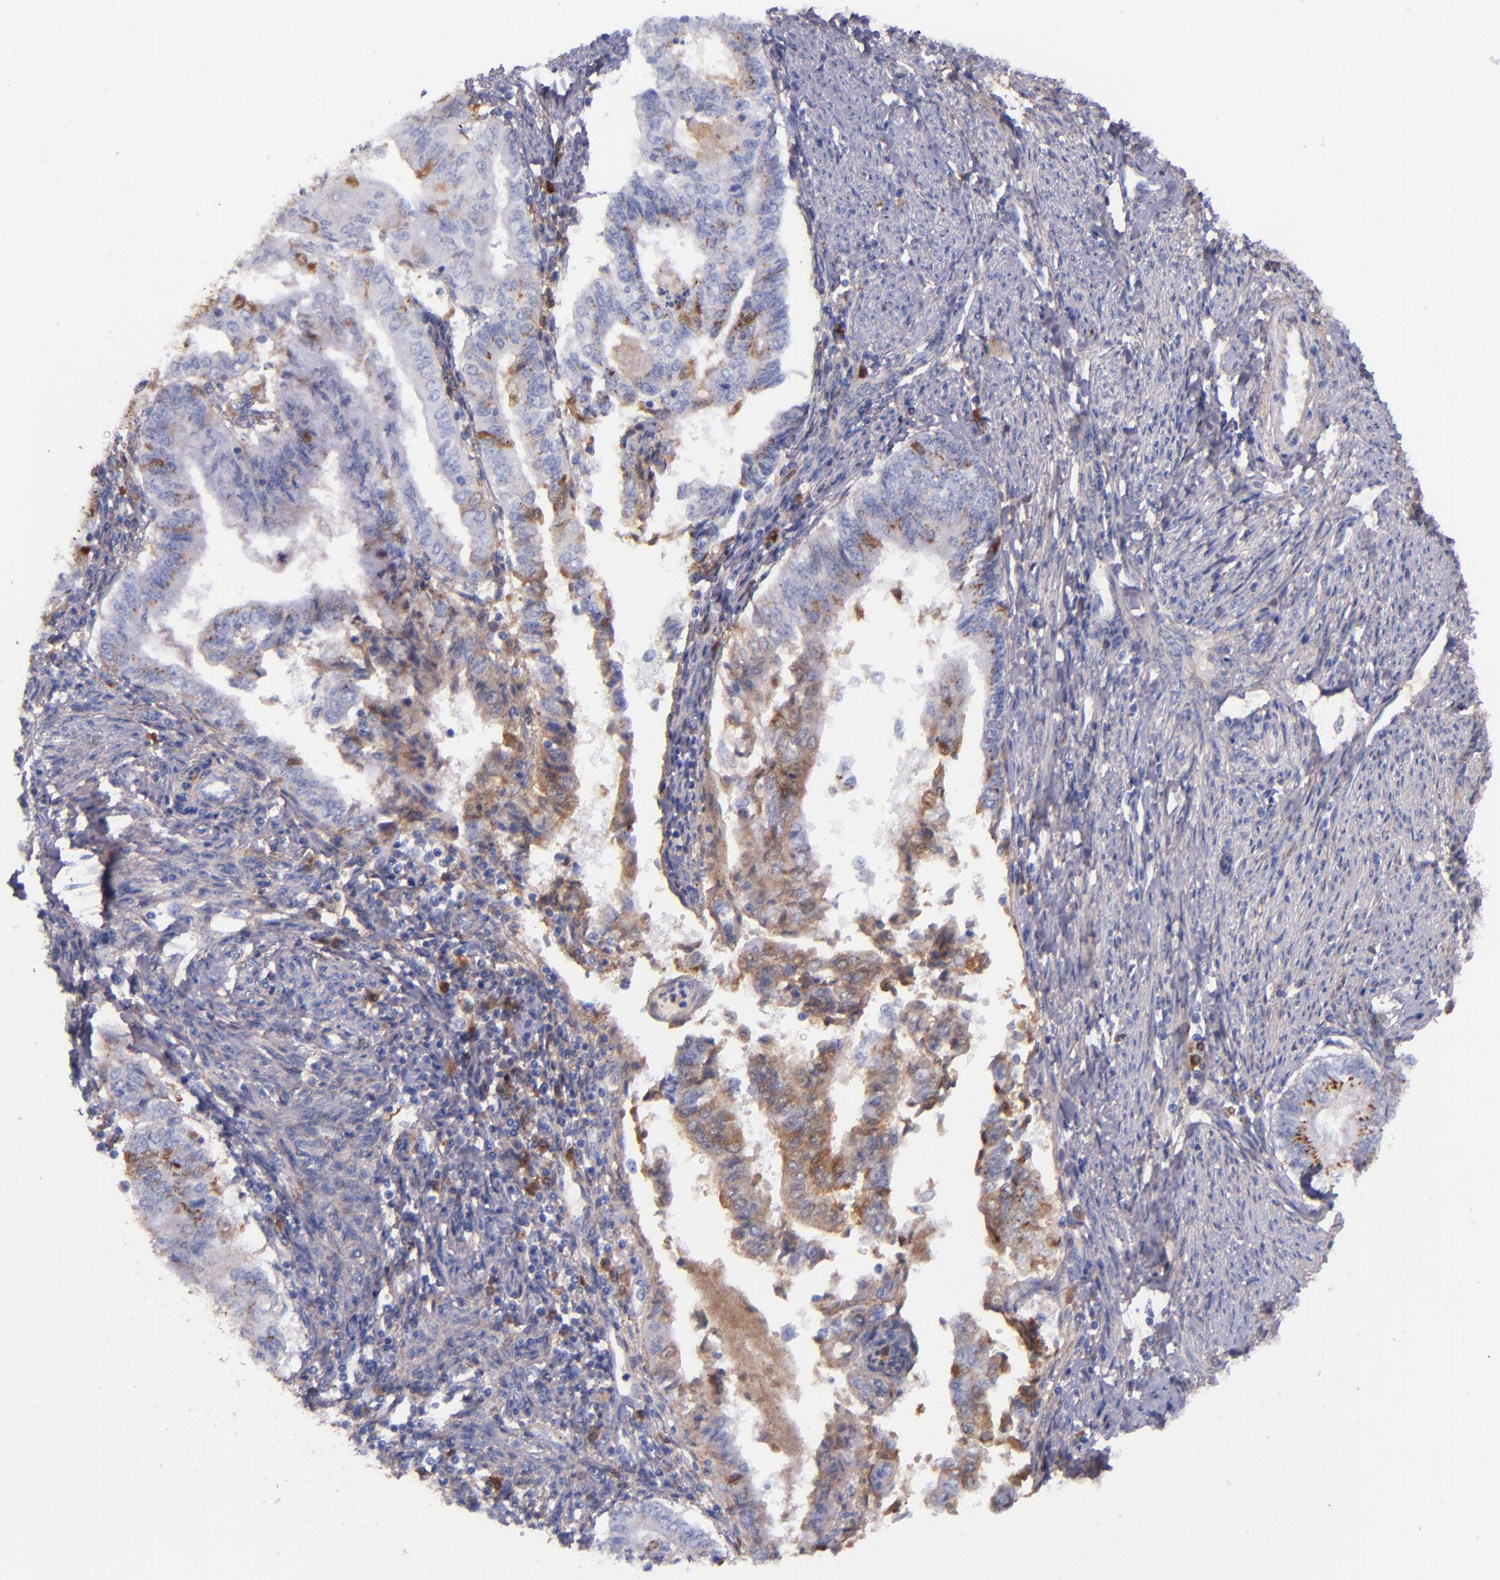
{"staining": {"intensity": "weak", "quantity": "25%-75%", "location": "cytoplasmic/membranous"}, "tissue": "endometrial cancer", "cell_type": "Tumor cells", "image_type": "cancer", "snomed": [{"axis": "morphology", "description": "Adenocarcinoma, NOS"}, {"axis": "topography", "description": "Endometrium"}], "caption": "An image of human endometrial adenocarcinoma stained for a protein demonstrates weak cytoplasmic/membranous brown staining in tumor cells.", "gene": "IVL", "patient": {"sex": "female", "age": 66}}